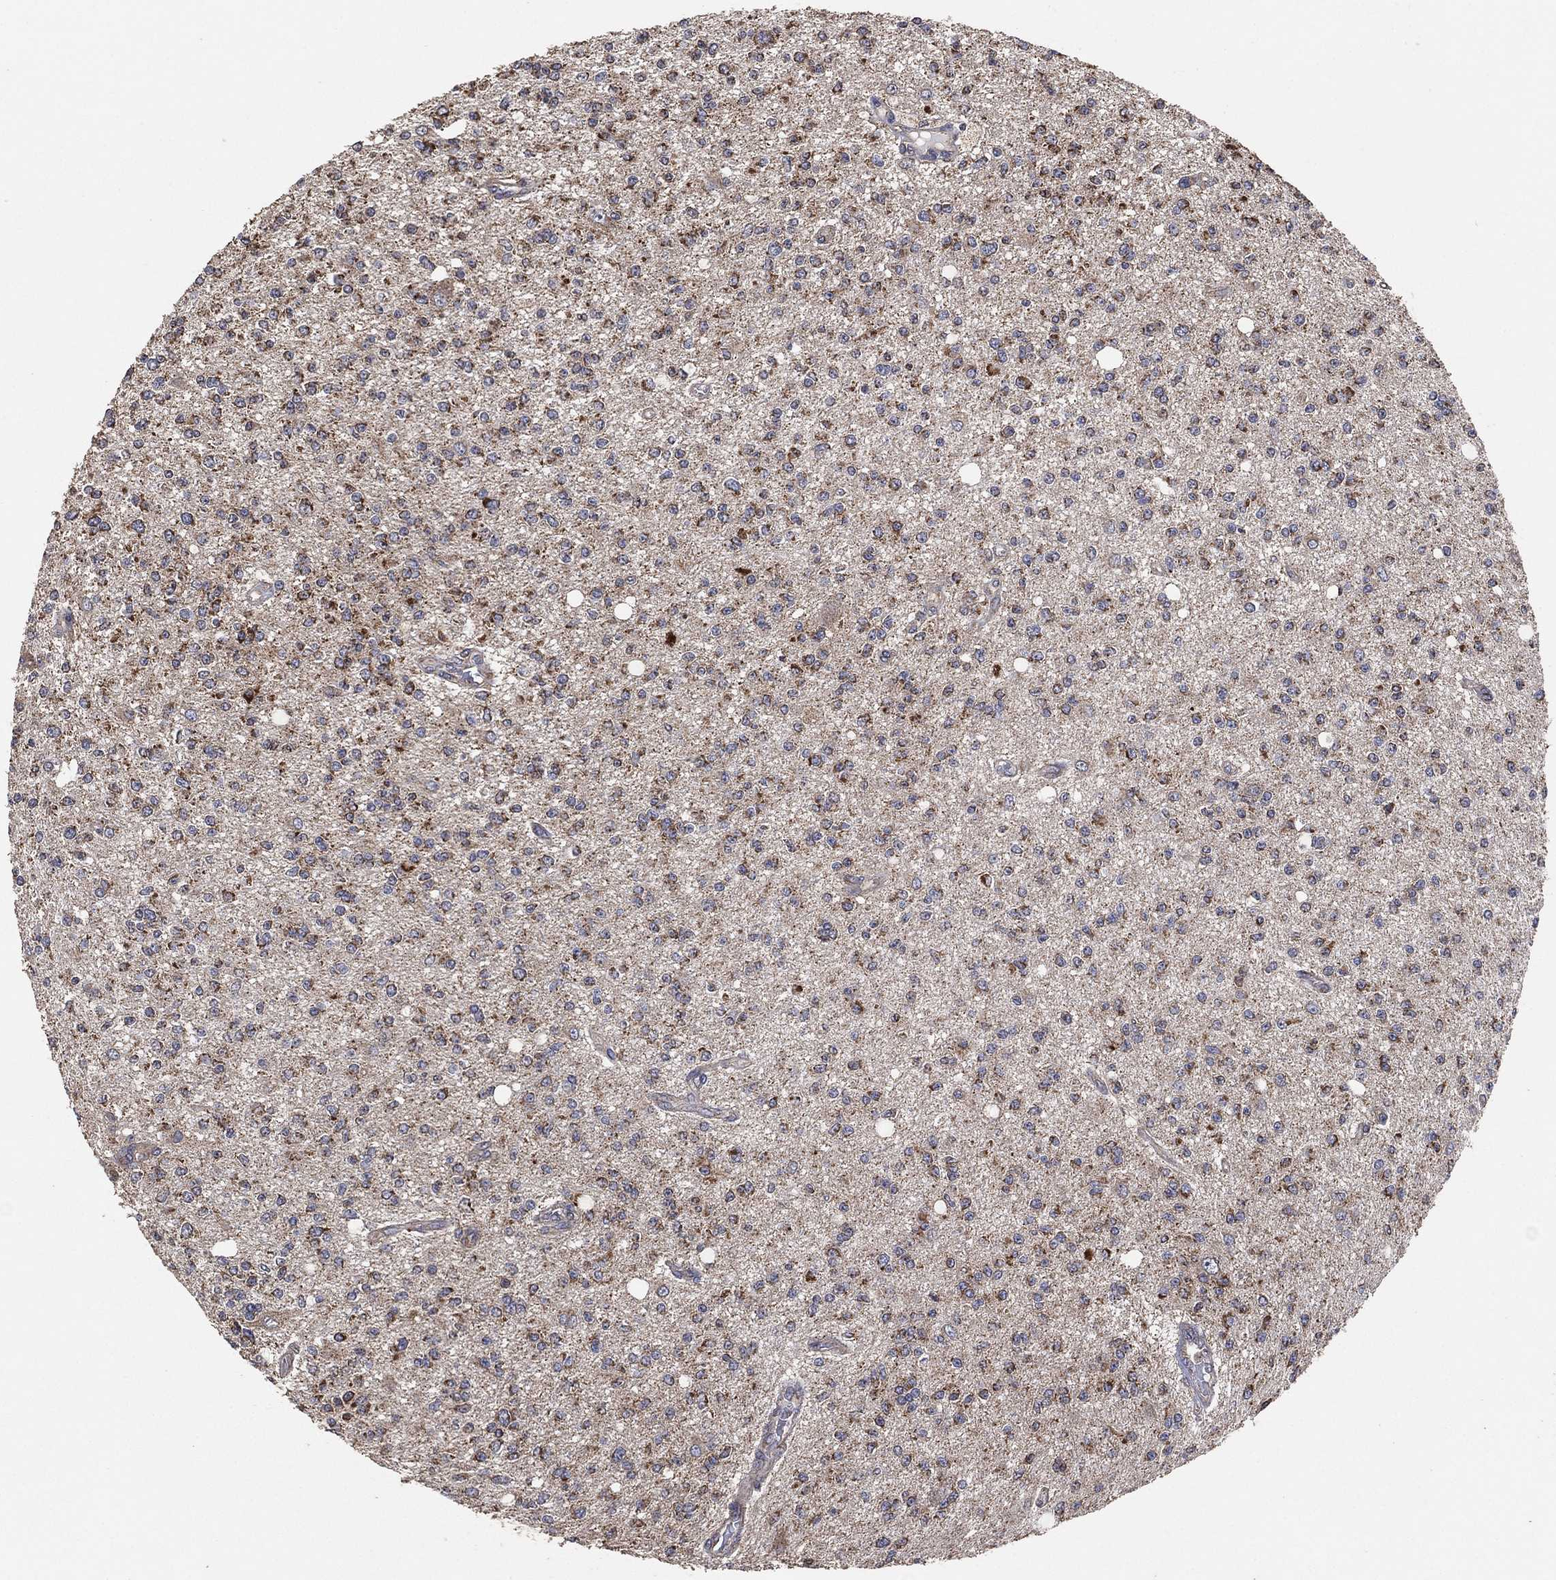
{"staining": {"intensity": "moderate", "quantity": "25%-75%", "location": "cytoplasmic/membranous"}, "tissue": "glioma", "cell_type": "Tumor cells", "image_type": "cancer", "snomed": [{"axis": "morphology", "description": "Glioma, malignant, Low grade"}, {"axis": "topography", "description": "Brain"}], "caption": "This is a micrograph of immunohistochemistry staining of glioma, which shows moderate staining in the cytoplasmic/membranous of tumor cells.", "gene": "LIMD1", "patient": {"sex": "male", "age": 67}}